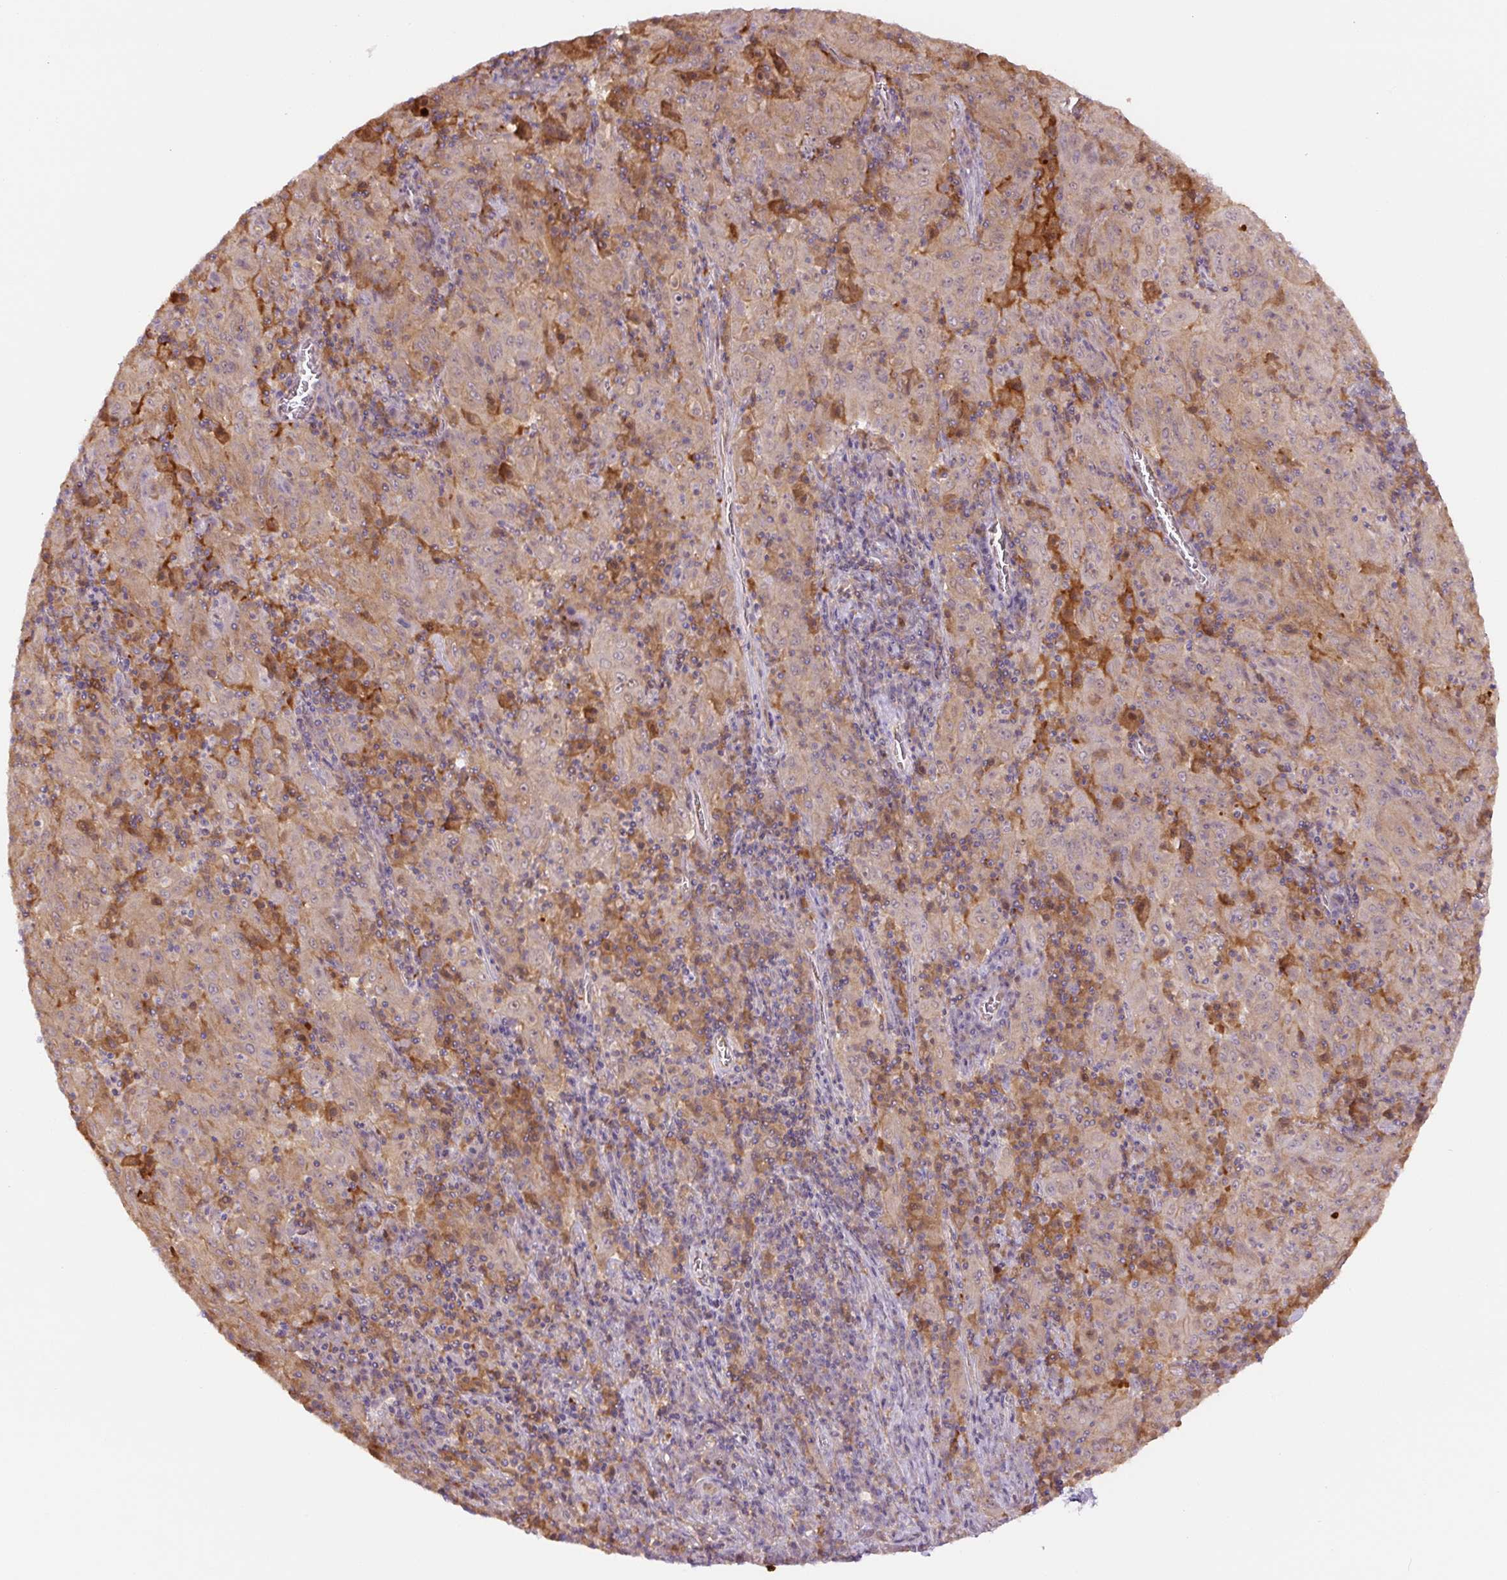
{"staining": {"intensity": "weak", "quantity": ">75%", "location": "cytoplasmic/membranous"}, "tissue": "pancreatic cancer", "cell_type": "Tumor cells", "image_type": "cancer", "snomed": [{"axis": "morphology", "description": "Adenocarcinoma, NOS"}, {"axis": "topography", "description": "Pancreas"}], "caption": "Immunohistochemical staining of human pancreatic adenocarcinoma reveals low levels of weak cytoplasmic/membranous staining in about >75% of tumor cells. The protein is stained brown, and the nuclei are stained in blue (DAB IHC with brightfield microscopy, high magnification).", "gene": "SPSB2", "patient": {"sex": "male", "age": 63}}